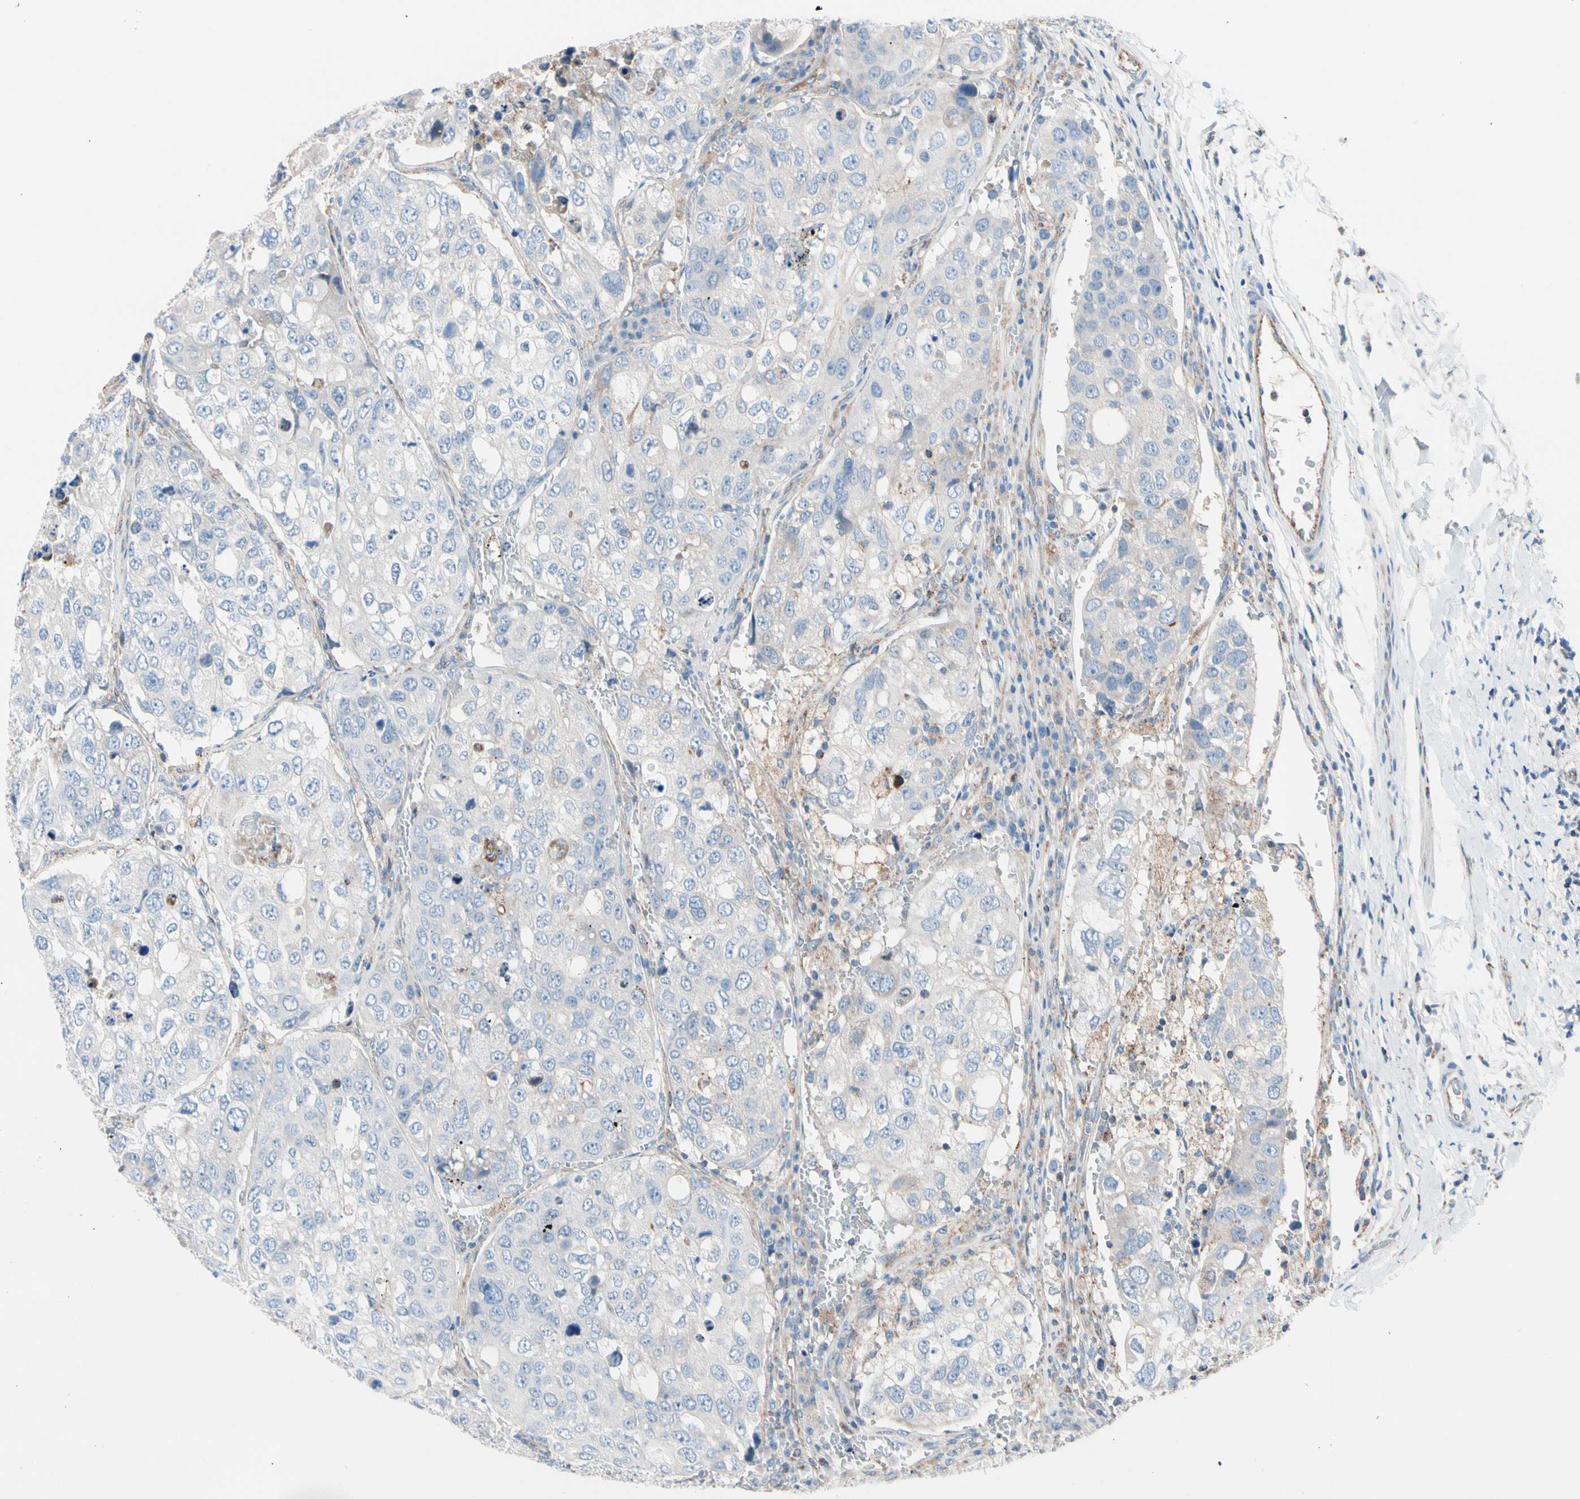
{"staining": {"intensity": "negative", "quantity": "none", "location": "none"}, "tissue": "urothelial cancer", "cell_type": "Tumor cells", "image_type": "cancer", "snomed": [{"axis": "morphology", "description": "Urothelial carcinoma, High grade"}, {"axis": "topography", "description": "Lymph node"}, {"axis": "topography", "description": "Urinary bladder"}], "caption": "High magnification brightfield microscopy of urothelial cancer stained with DAB (brown) and counterstained with hematoxylin (blue): tumor cells show no significant expression.", "gene": "HK1", "patient": {"sex": "male", "age": 51}}